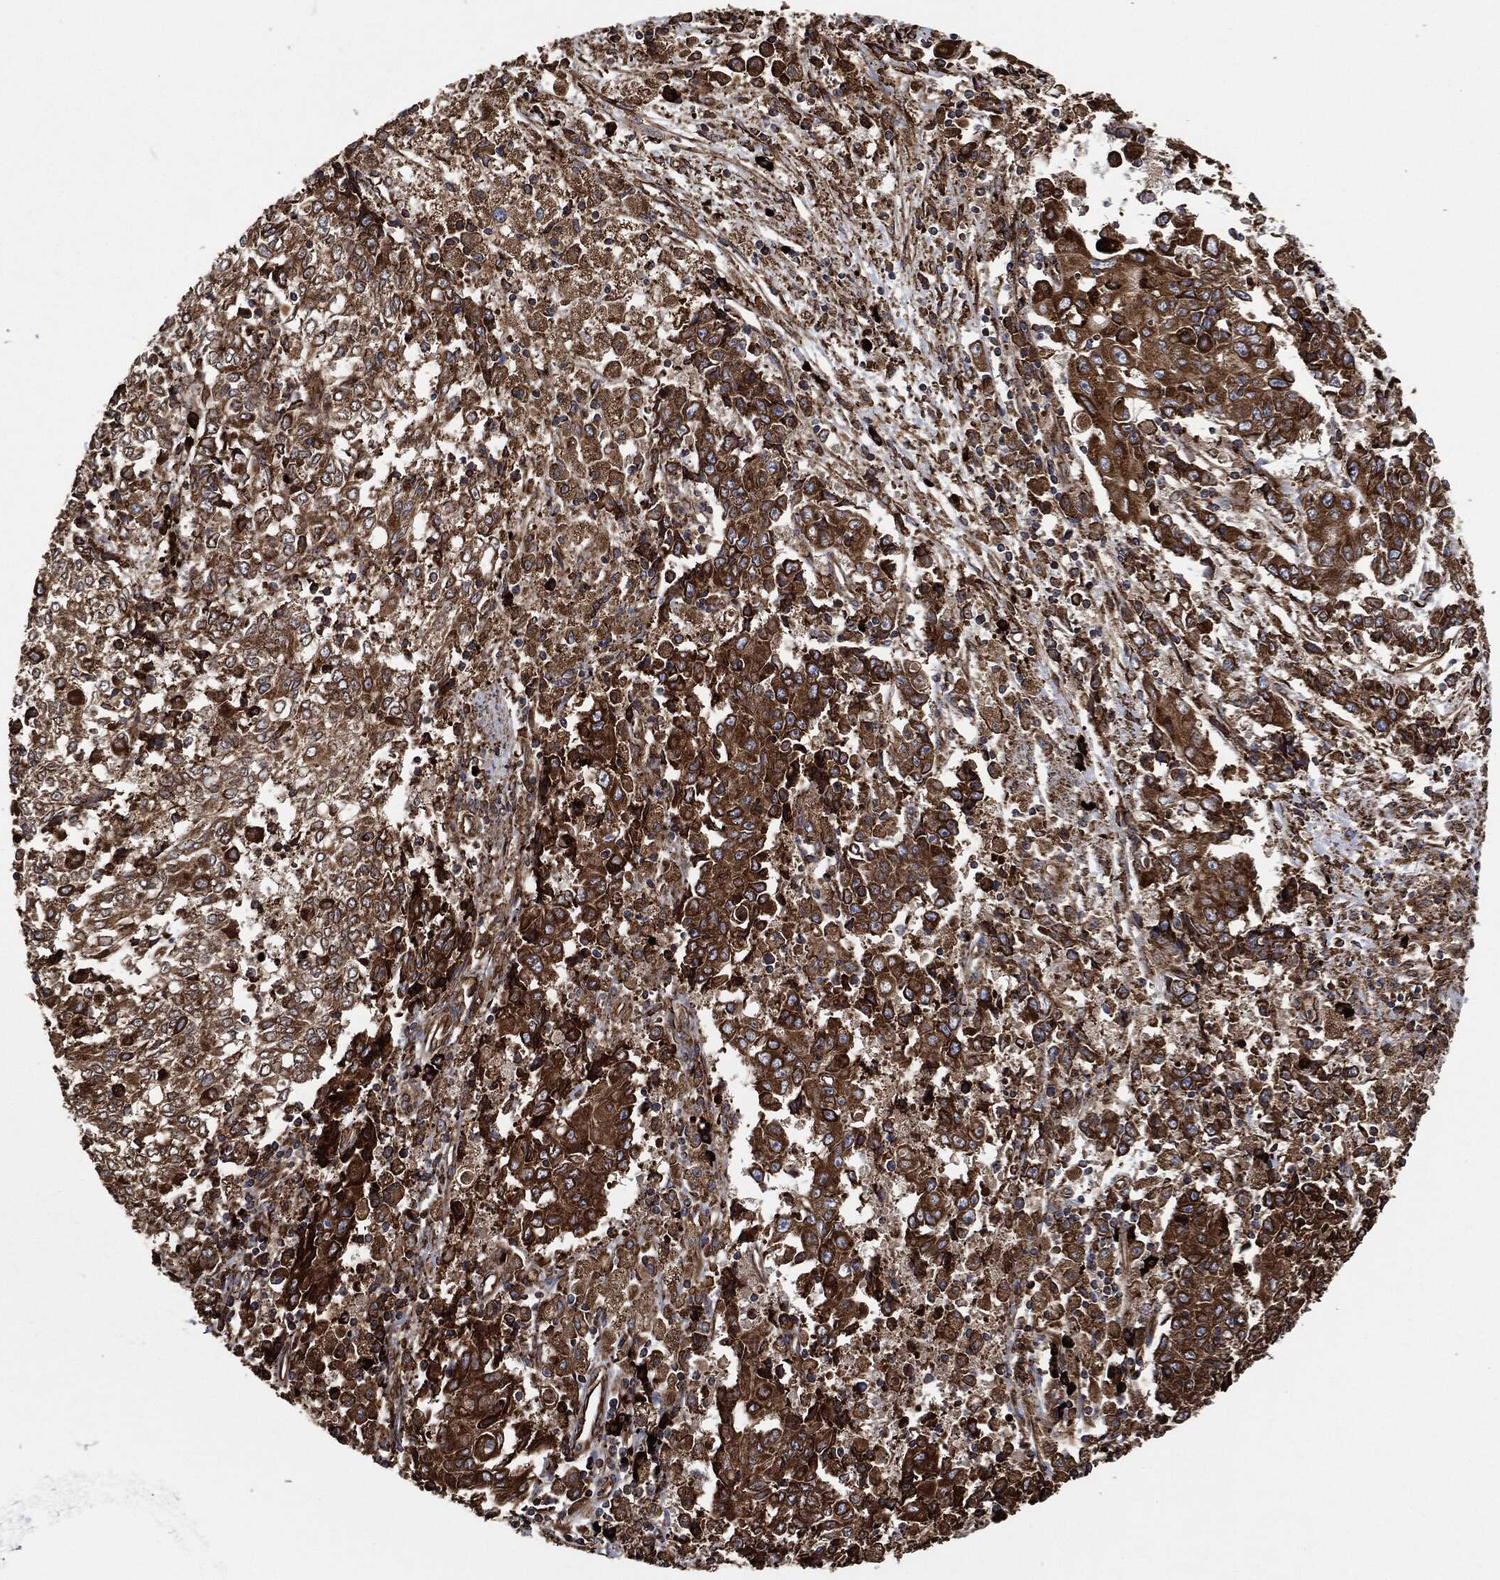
{"staining": {"intensity": "strong", "quantity": "25%-75%", "location": "cytoplasmic/membranous"}, "tissue": "ovarian cancer", "cell_type": "Tumor cells", "image_type": "cancer", "snomed": [{"axis": "morphology", "description": "Carcinoma, endometroid"}, {"axis": "topography", "description": "Ovary"}], "caption": "Ovarian cancer (endometroid carcinoma) was stained to show a protein in brown. There is high levels of strong cytoplasmic/membranous positivity in approximately 25%-75% of tumor cells.", "gene": "AMFR", "patient": {"sex": "female", "age": 42}}